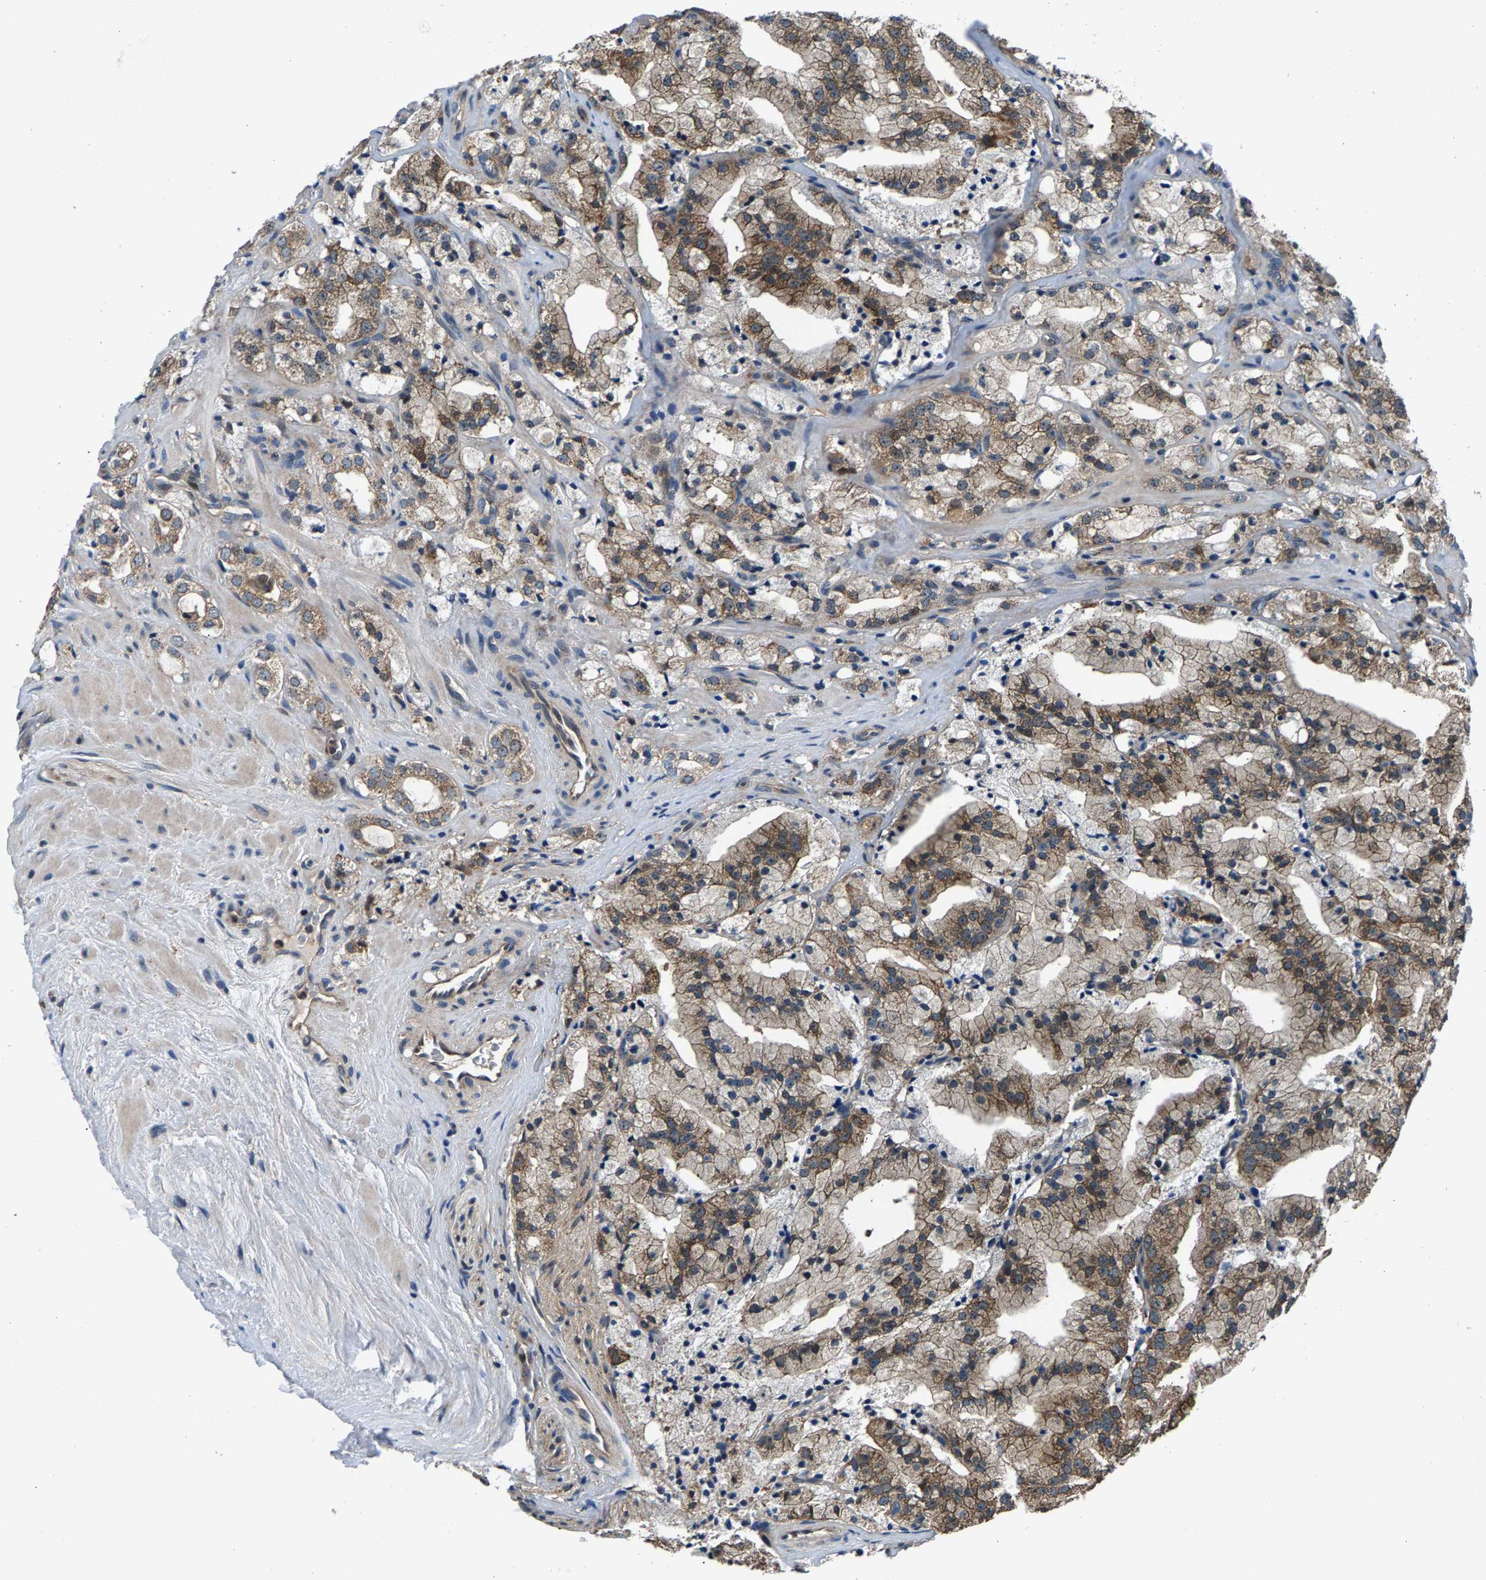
{"staining": {"intensity": "moderate", "quantity": ">75%", "location": "cytoplasmic/membranous"}, "tissue": "prostate cancer", "cell_type": "Tumor cells", "image_type": "cancer", "snomed": [{"axis": "morphology", "description": "Adenocarcinoma, High grade"}, {"axis": "topography", "description": "Prostate"}], "caption": "A medium amount of moderate cytoplasmic/membranous positivity is seen in about >75% of tumor cells in prostate cancer tissue.", "gene": "FAM78A", "patient": {"sex": "male", "age": 64}}